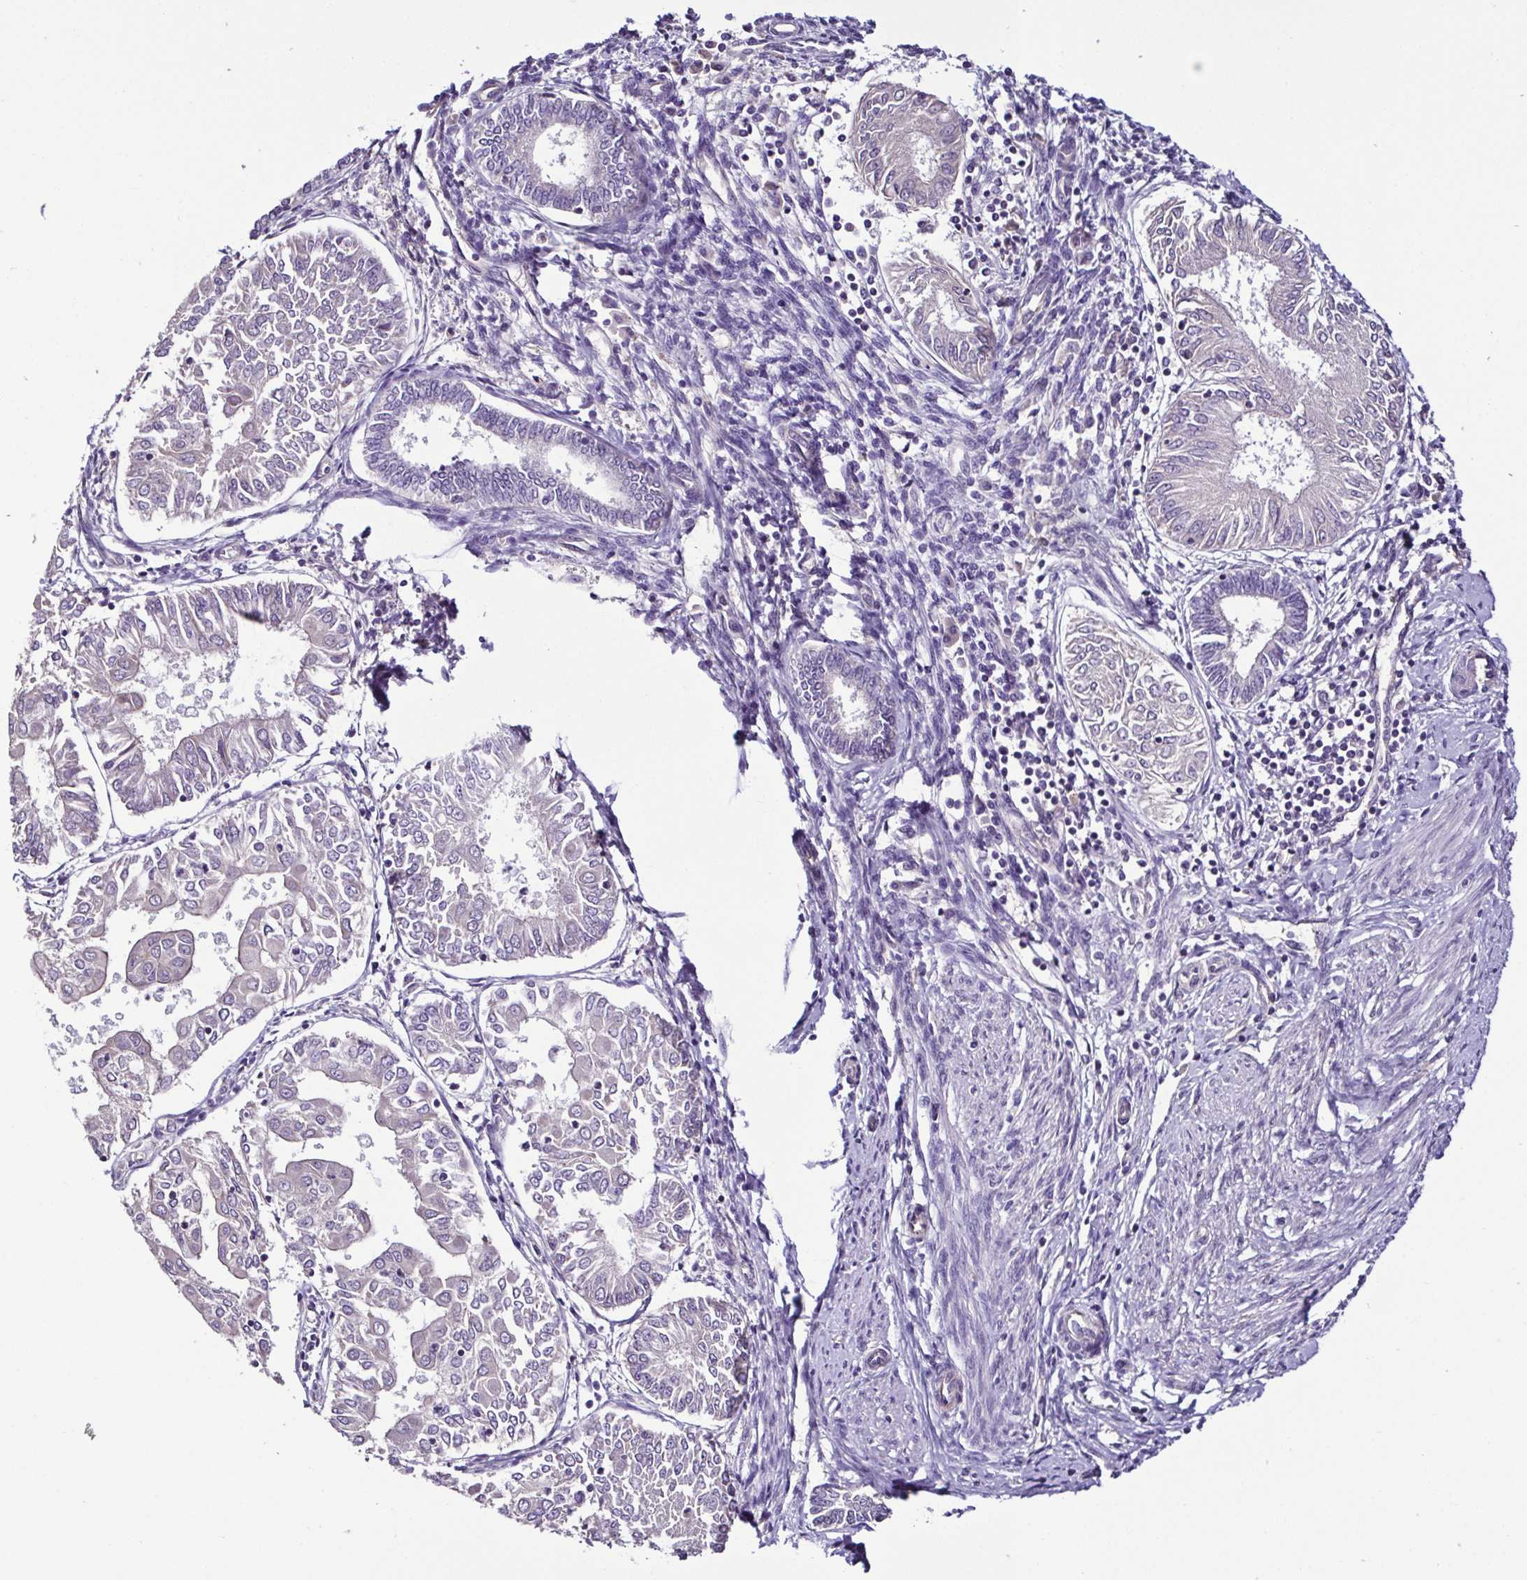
{"staining": {"intensity": "negative", "quantity": "none", "location": "none"}, "tissue": "endometrial cancer", "cell_type": "Tumor cells", "image_type": "cancer", "snomed": [{"axis": "morphology", "description": "Adenocarcinoma, NOS"}, {"axis": "topography", "description": "Endometrium"}], "caption": "Immunohistochemistry of endometrial adenocarcinoma reveals no staining in tumor cells.", "gene": "LMOD2", "patient": {"sex": "female", "age": 68}}